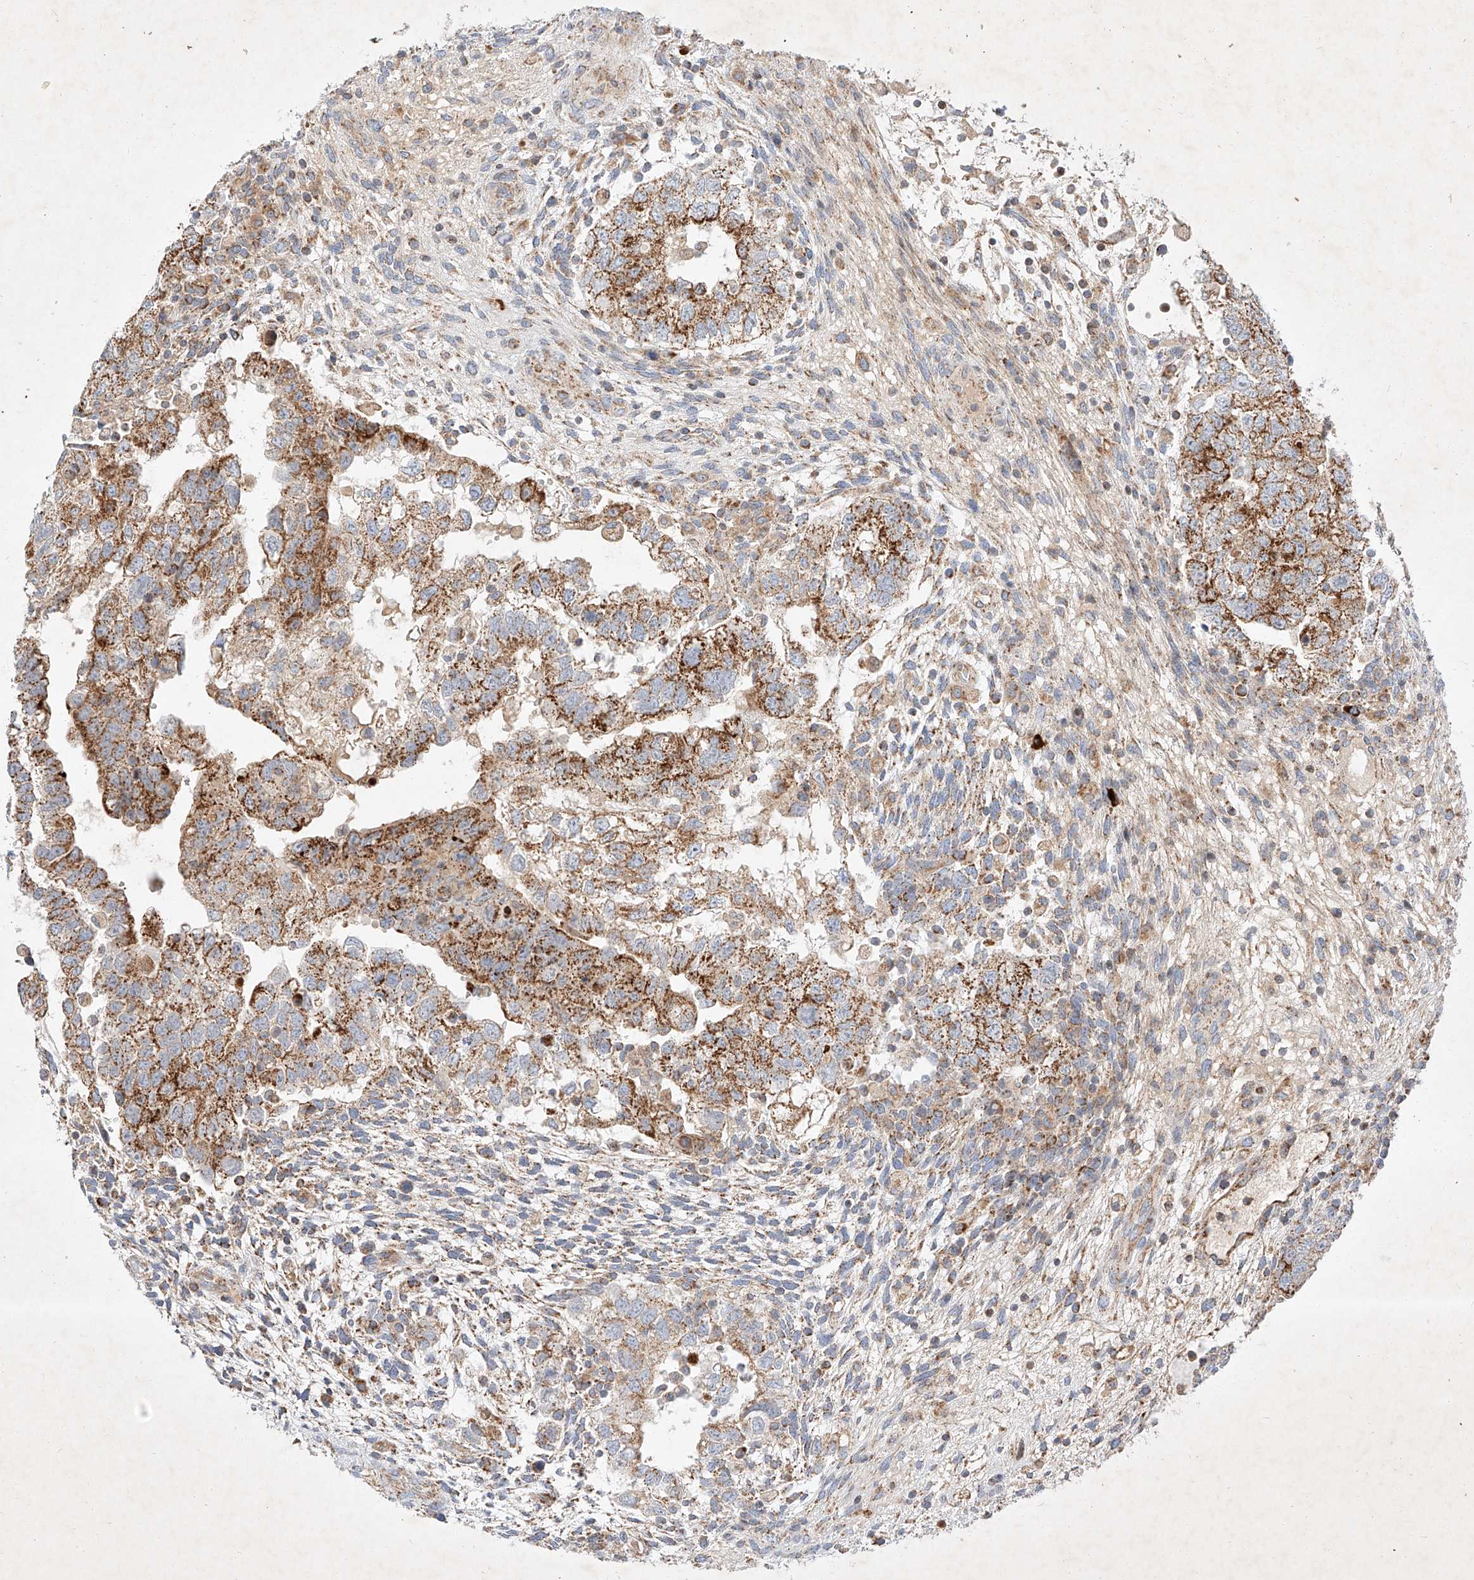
{"staining": {"intensity": "moderate", "quantity": ">75%", "location": "cytoplasmic/membranous"}, "tissue": "testis cancer", "cell_type": "Tumor cells", "image_type": "cancer", "snomed": [{"axis": "morphology", "description": "Carcinoma, Embryonal, NOS"}, {"axis": "topography", "description": "Testis"}], "caption": "Immunohistochemistry (IHC) image of neoplastic tissue: testis cancer stained using immunohistochemistry (IHC) shows medium levels of moderate protein expression localized specifically in the cytoplasmic/membranous of tumor cells, appearing as a cytoplasmic/membranous brown color.", "gene": "OSGEPL1", "patient": {"sex": "male", "age": 37}}